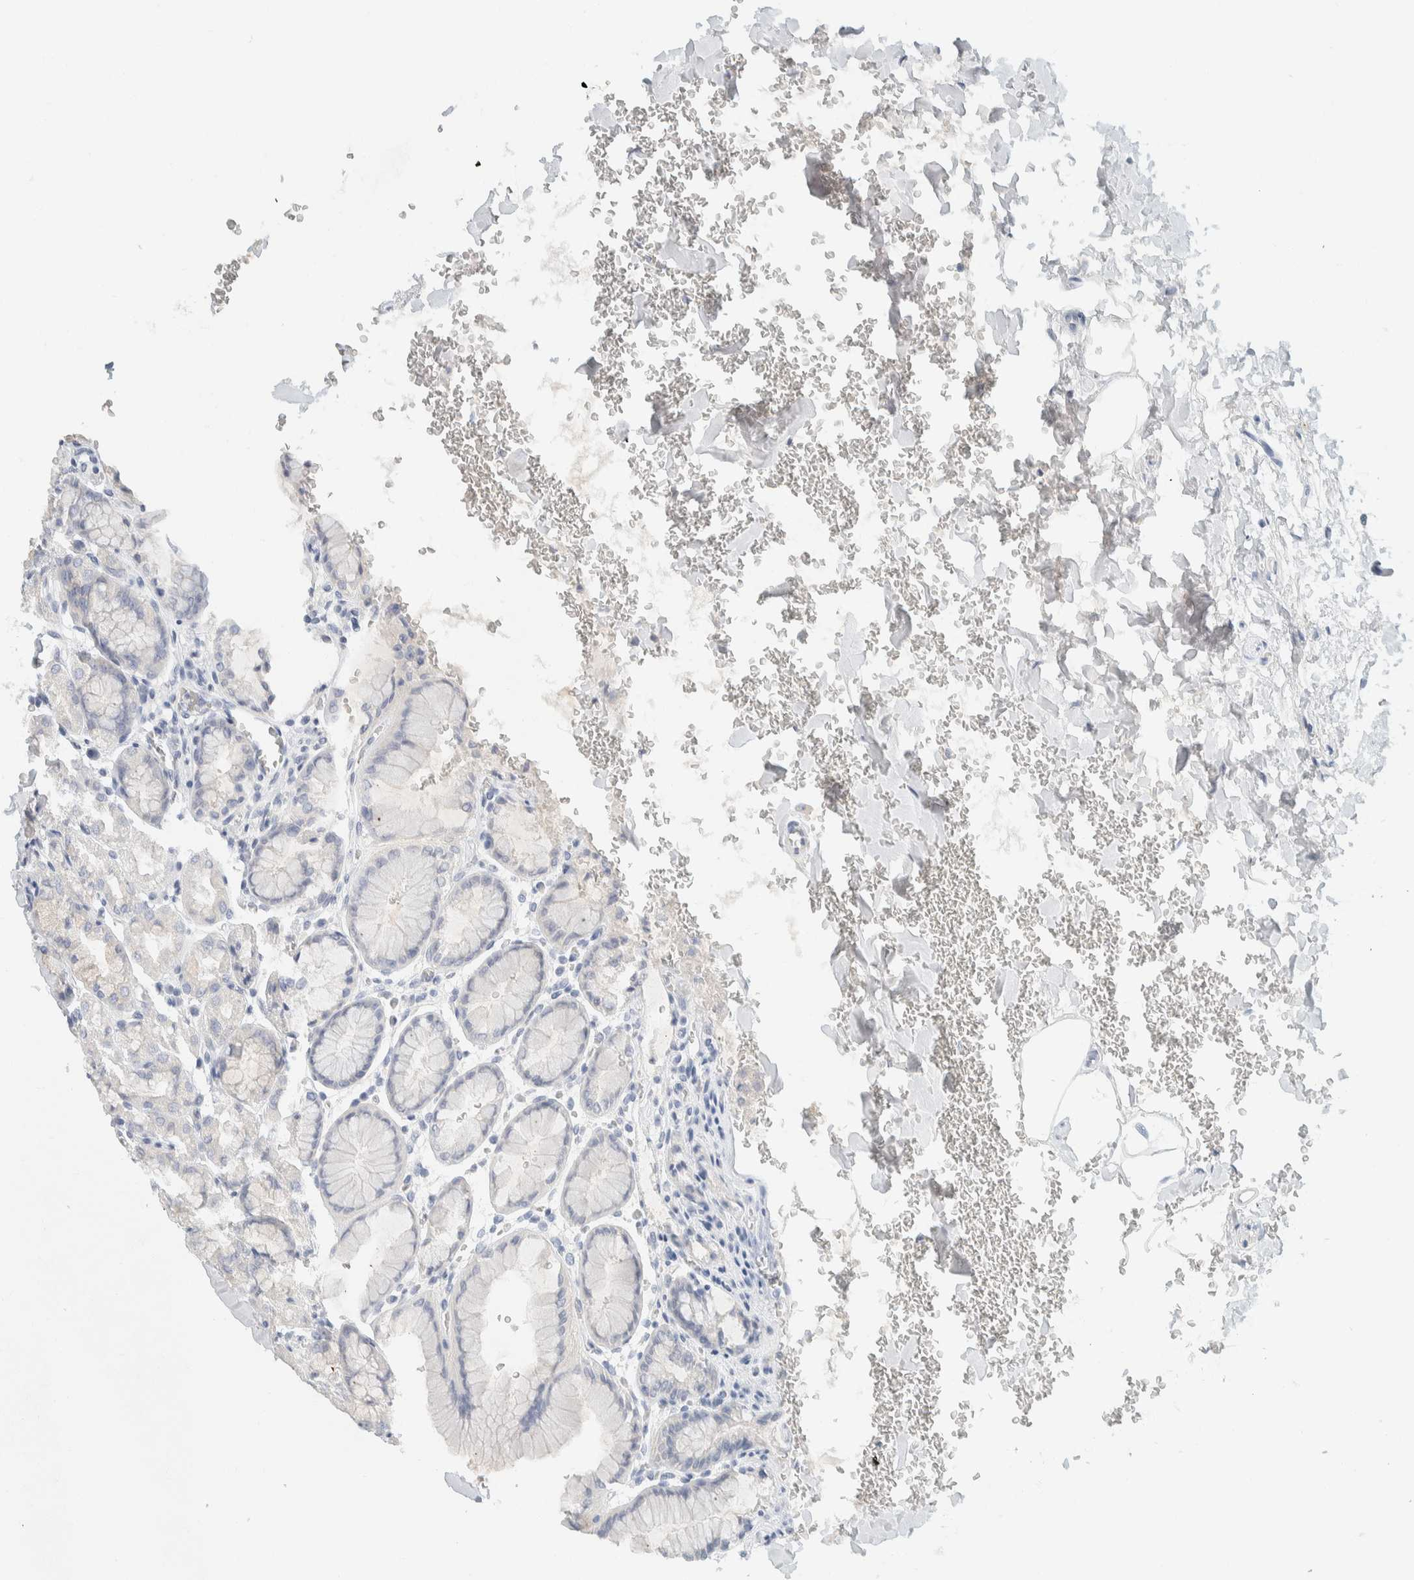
{"staining": {"intensity": "negative", "quantity": "none", "location": "none"}, "tissue": "stomach", "cell_type": "Glandular cells", "image_type": "normal", "snomed": [{"axis": "morphology", "description": "Normal tissue, NOS"}, {"axis": "topography", "description": "Stomach"}], "caption": "Stomach stained for a protein using IHC reveals no expression glandular cells.", "gene": "ALOX12B", "patient": {"sex": "male", "age": 42}}